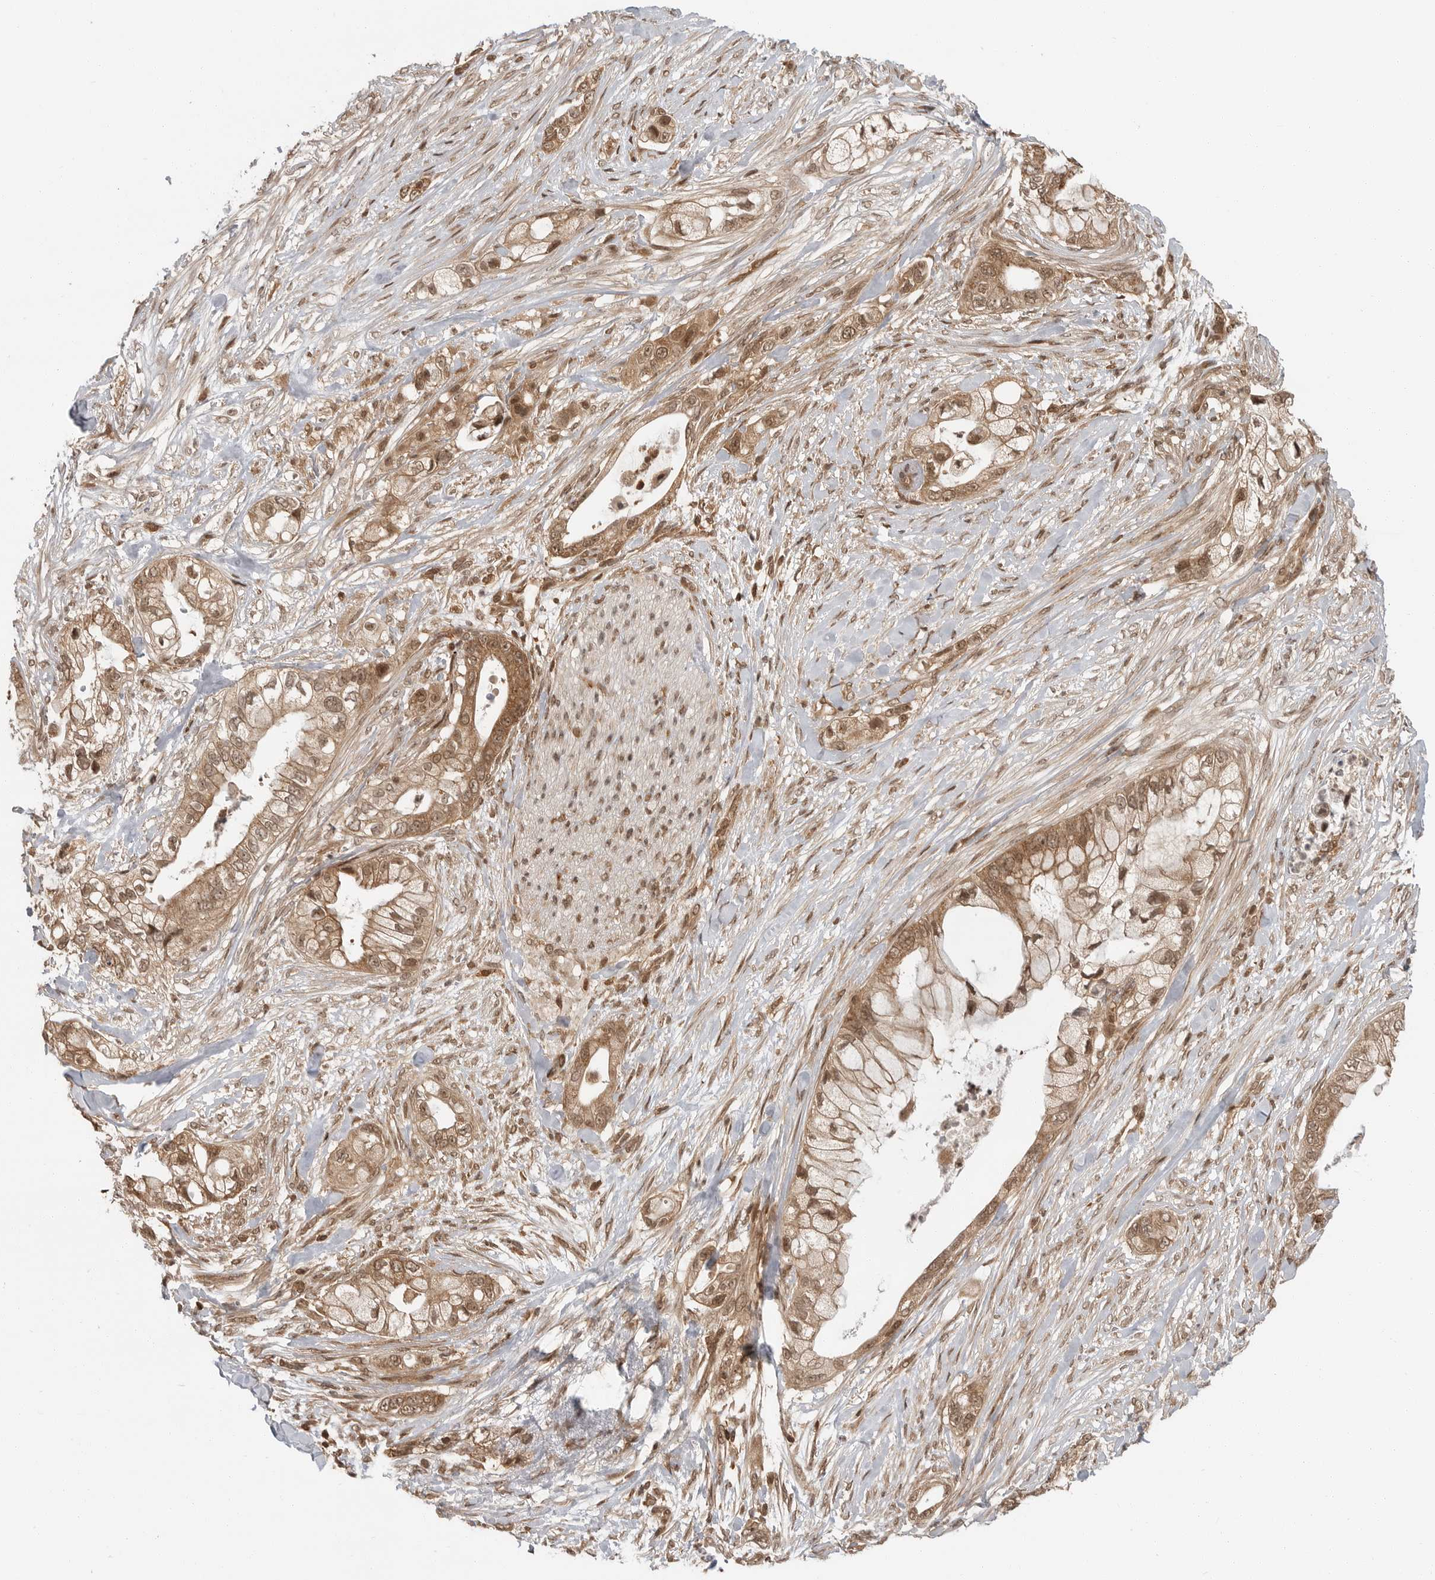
{"staining": {"intensity": "moderate", "quantity": ">75%", "location": "cytoplasmic/membranous,nuclear"}, "tissue": "pancreatic cancer", "cell_type": "Tumor cells", "image_type": "cancer", "snomed": [{"axis": "morphology", "description": "Adenocarcinoma, NOS"}, {"axis": "topography", "description": "Pancreas"}], "caption": "Protein staining demonstrates moderate cytoplasmic/membranous and nuclear expression in approximately >75% of tumor cells in pancreatic cancer.", "gene": "SZRD1", "patient": {"sex": "male", "age": 53}}